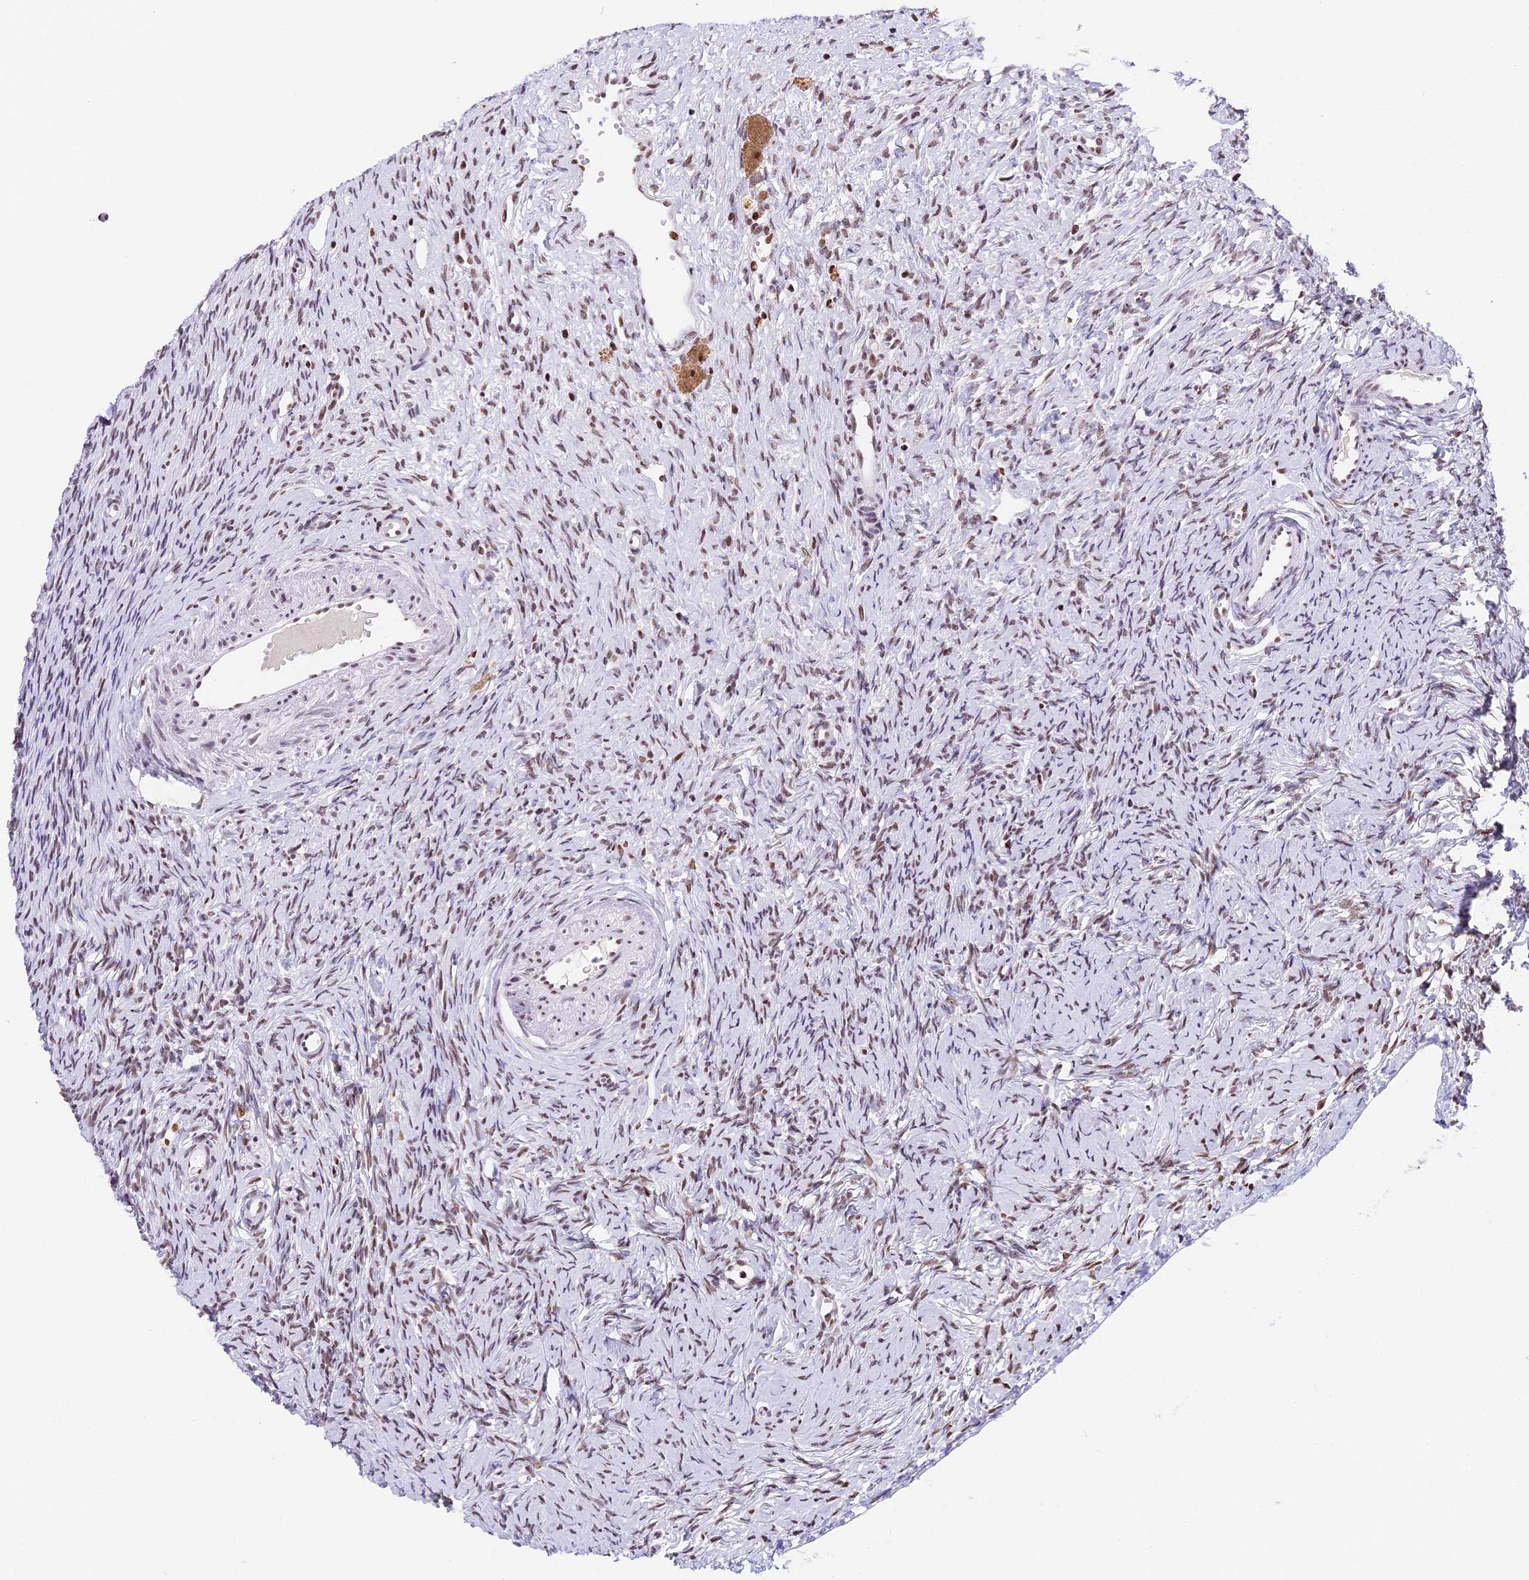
{"staining": {"intensity": "moderate", "quantity": ">75%", "location": "nuclear"}, "tissue": "ovary", "cell_type": "Ovarian stroma cells", "image_type": "normal", "snomed": [{"axis": "morphology", "description": "Normal tissue, NOS"}, {"axis": "topography", "description": "Ovary"}], "caption": "Normal ovary was stained to show a protein in brown. There is medium levels of moderate nuclear positivity in approximately >75% of ovarian stroma cells. (DAB (3,3'-diaminobenzidine) = brown stain, brightfield microscopy at high magnification).", "gene": "SBNO1", "patient": {"sex": "female", "age": 51}}